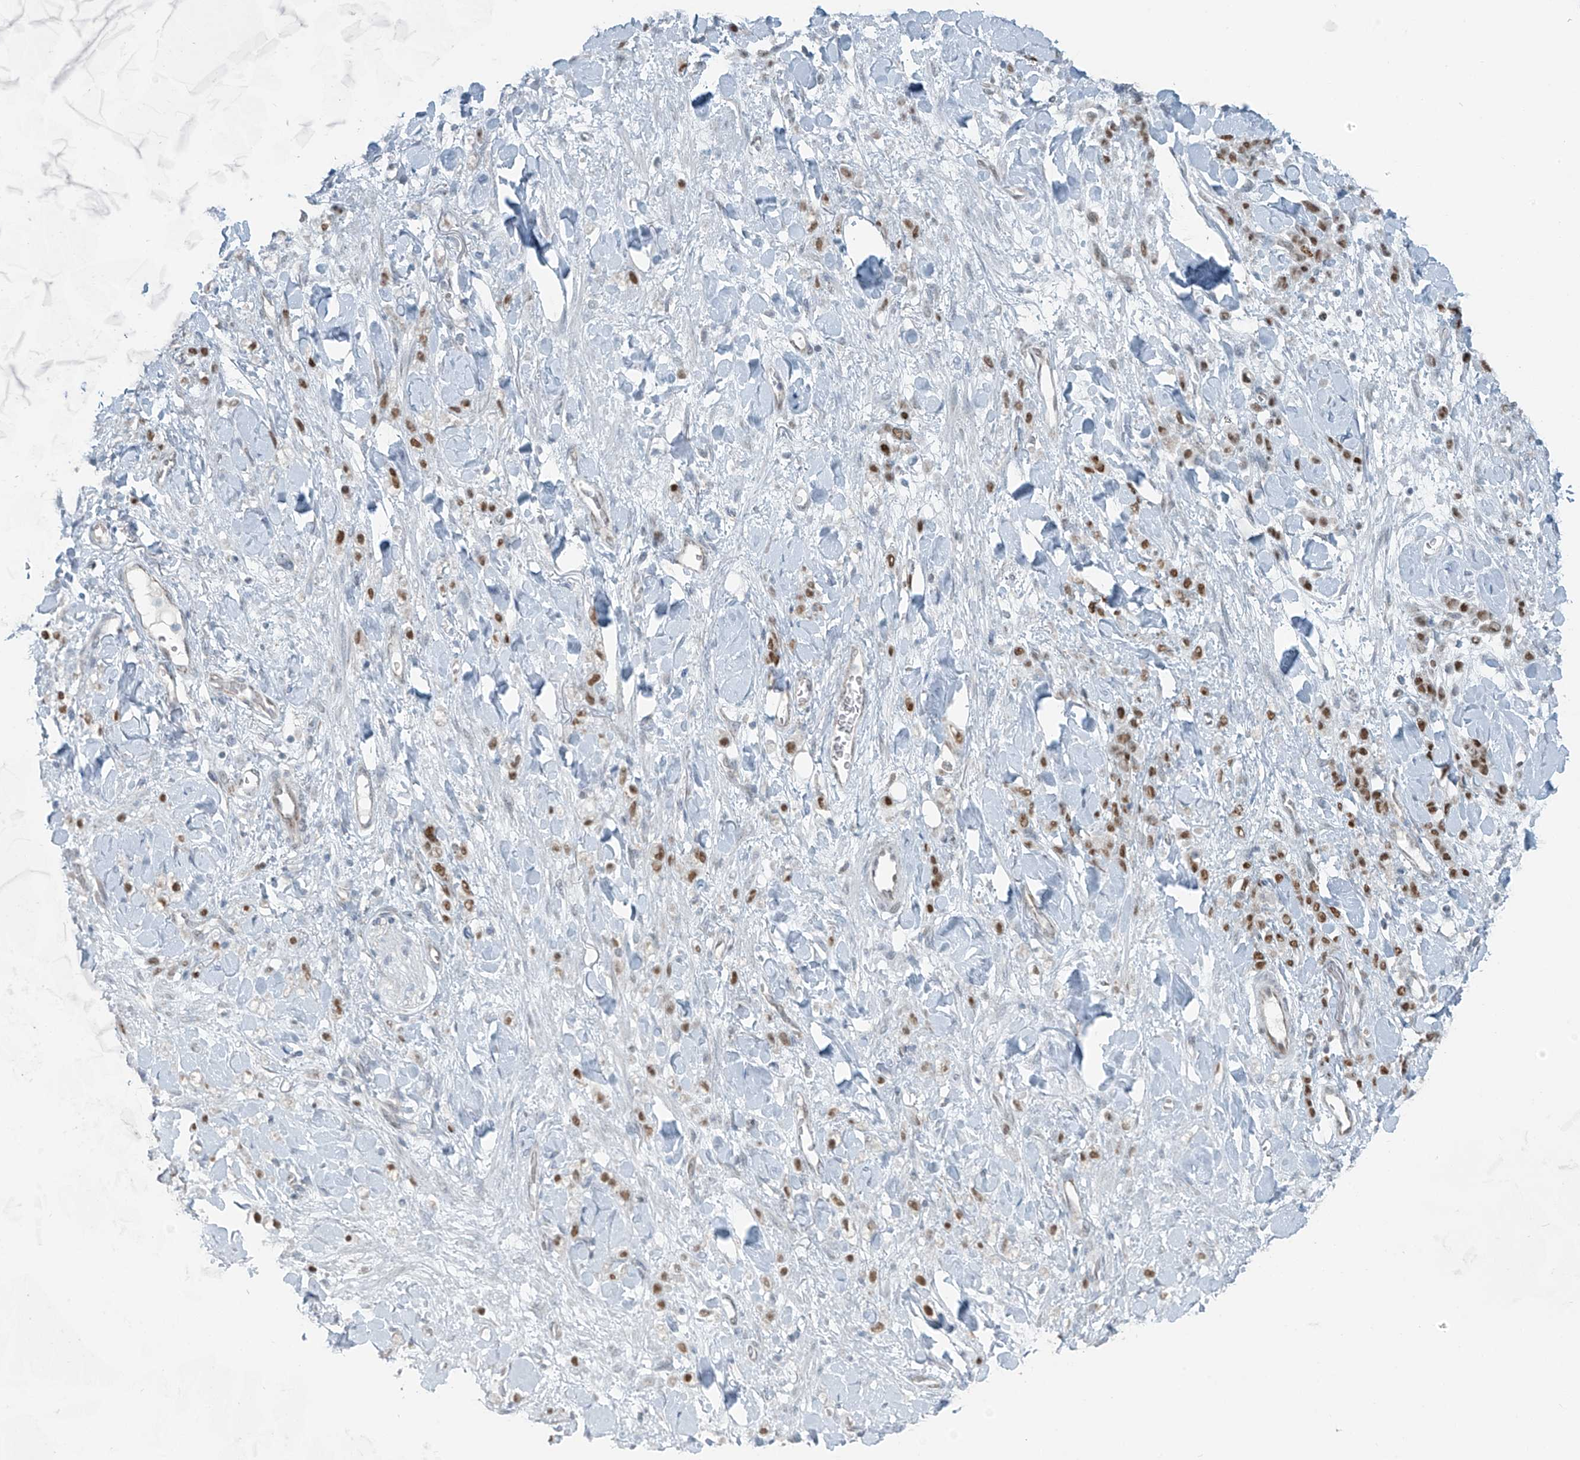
{"staining": {"intensity": "moderate", "quantity": ">75%", "location": "nuclear"}, "tissue": "stomach cancer", "cell_type": "Tumor cells", "image_type": "cancer", "snomed": [{"axis": "morphology", "description": "Normal tissue, NOS"}, {"axis": "morphology", "description": "Adenocarcinoma, NOS"}, {"axis": "topography", "description": "Stomach"}], "caption": "Stomach cancer tissue exhibits moderate nuclear positivity in approximately >75% of tumor cells, visualized by immunohistochemistry.", "gene": "WRNIP1", "patient": {"sex": "male", "age": 82}}